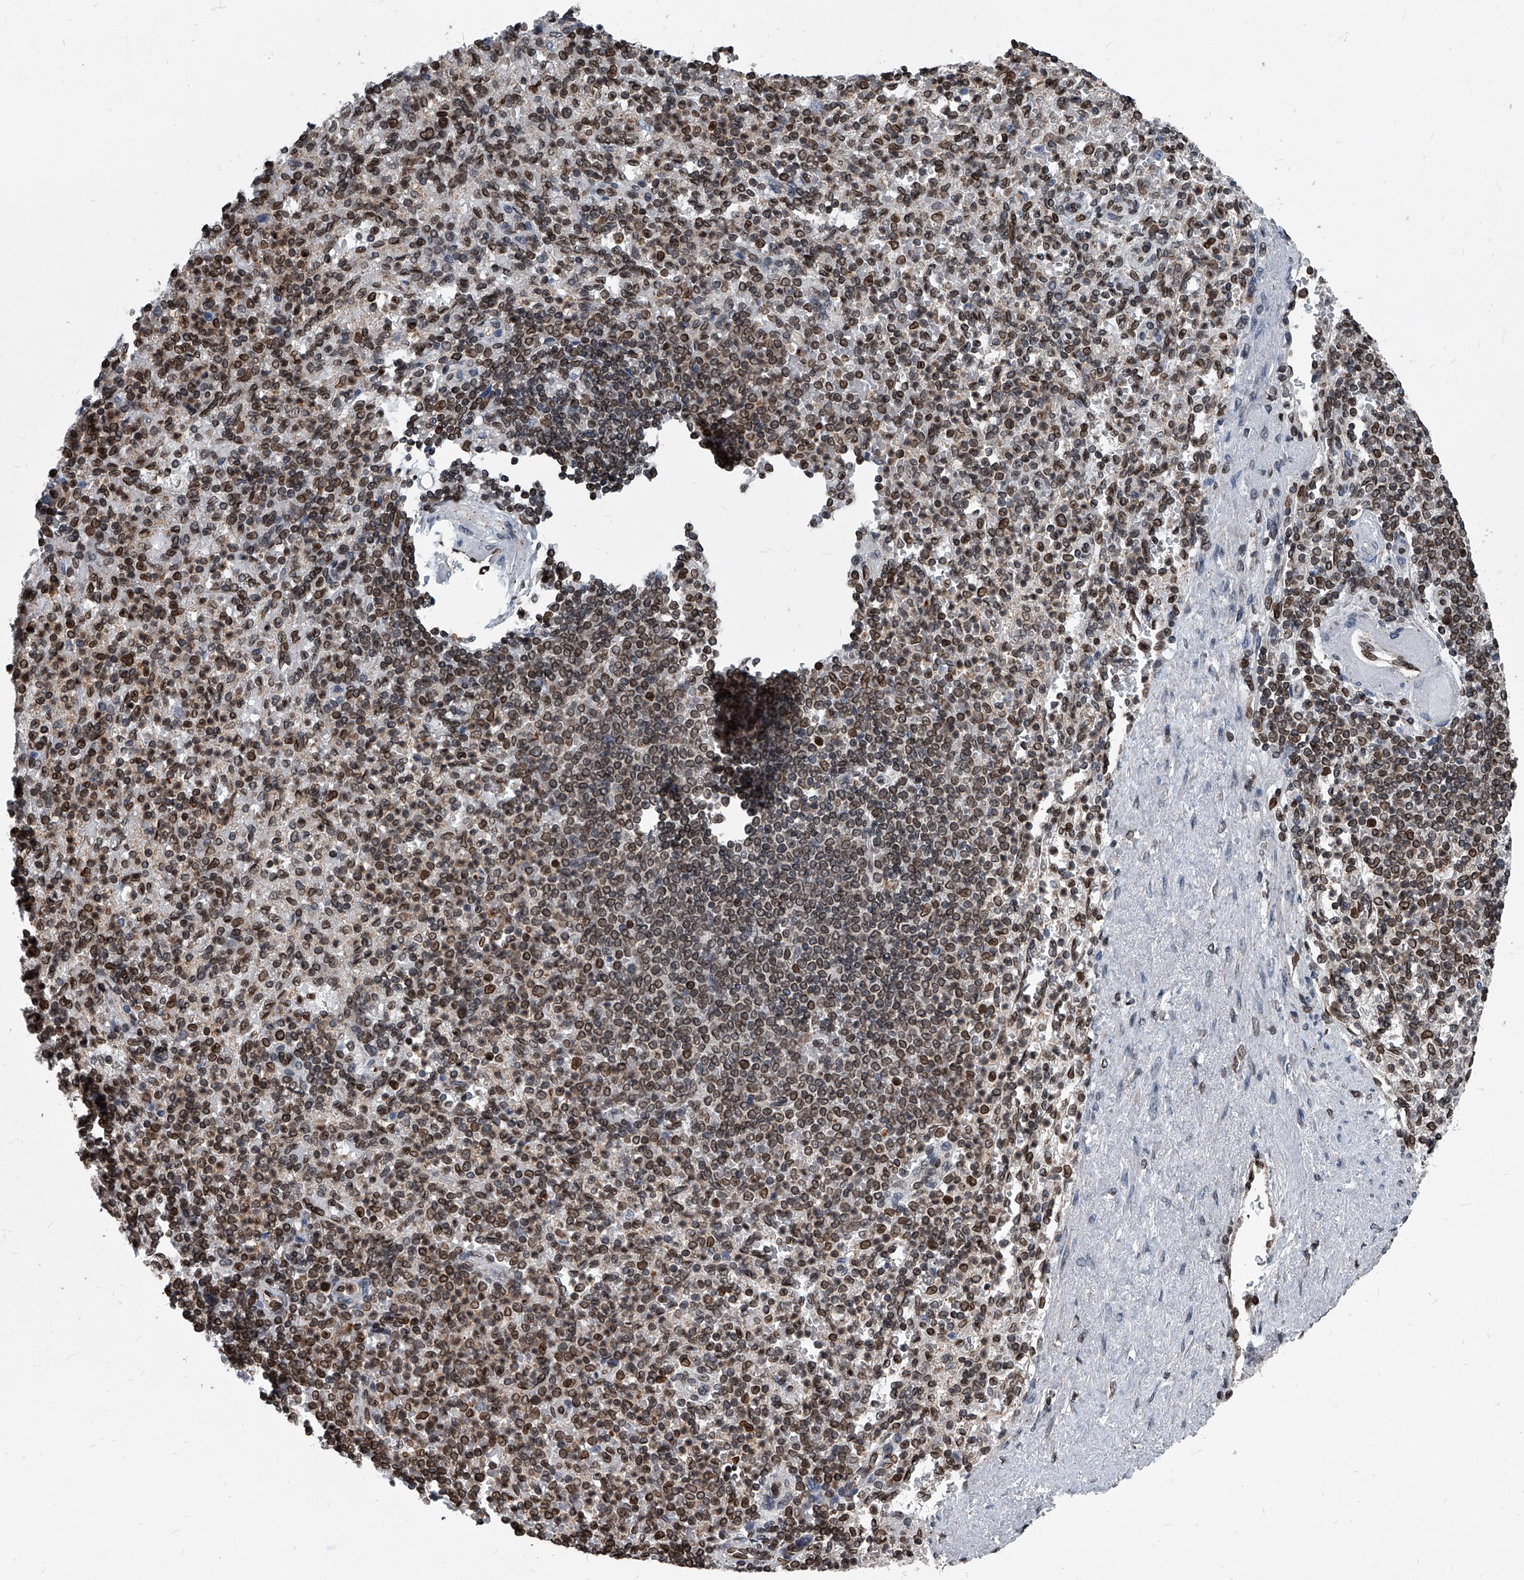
{"staining": {"intensity": "moderate", "quantity": ">75%", "location": "cytoplasmic/membranous,nuclear"}, "tissue": "spleen", "cell_type": "Cells in red pulp", "image_type": "normal", "snomed": [{"axis": "morphology", "description": "Normal tissue, NOS"}, {"axis": "topography", "description": "Spleen"}], "caption": "A brown stain shows moderate cytoplasmic/membranous,nuclear staining of a protein in cells in red pulp of normal human spleen.", "gene": "PHF20", "patient": {"sex": "female", "age": 74}}